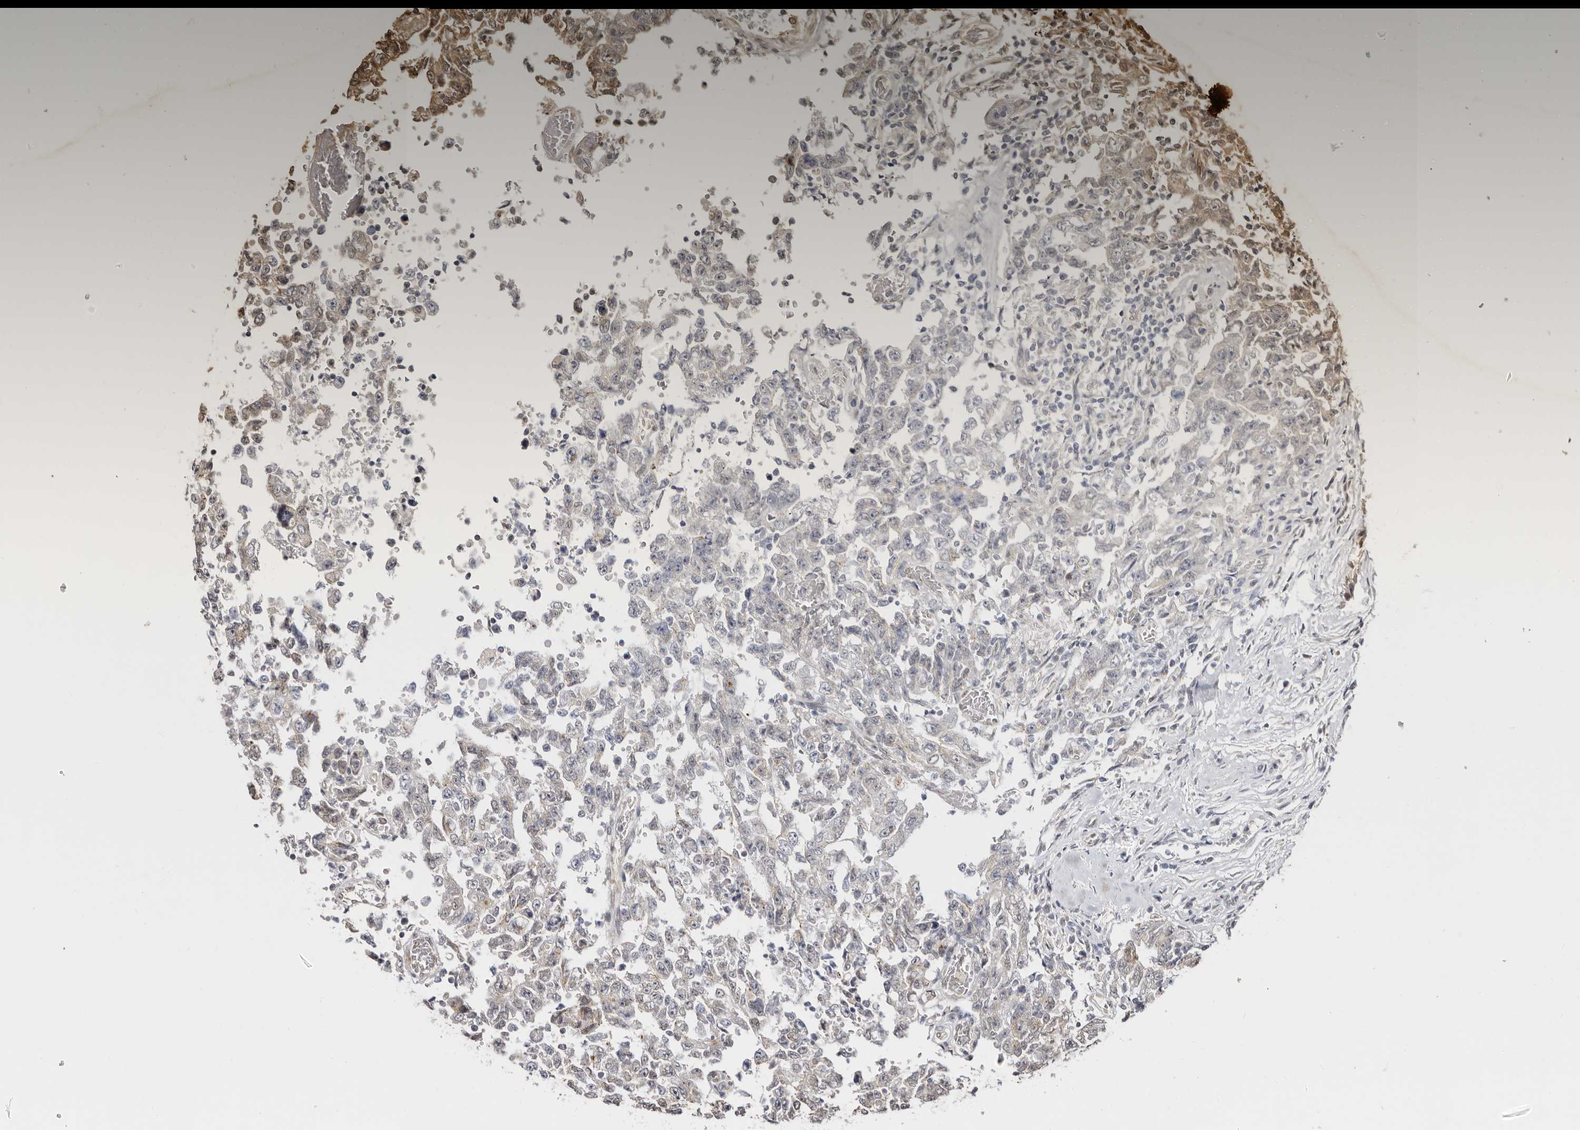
{"staining": {"intensity": "negative", "quantity": "none", "location": "none"}, "tissue": "testis cancer", "cell_type": "Tumor cells", "image_type": "cancer", "snomed": [{"axis": "morphology", "description": "Carcinoma, Embryonal, NOS"}, {"axis": "topography", "description": "Testis"}], "caption": "Immunohistochemistry (IHC) of embryonal carcinoma (testis) demonstrates no staining in tumor cells.", "gene": "LCORL", "patient": {"sex": "male", "age": 26}}